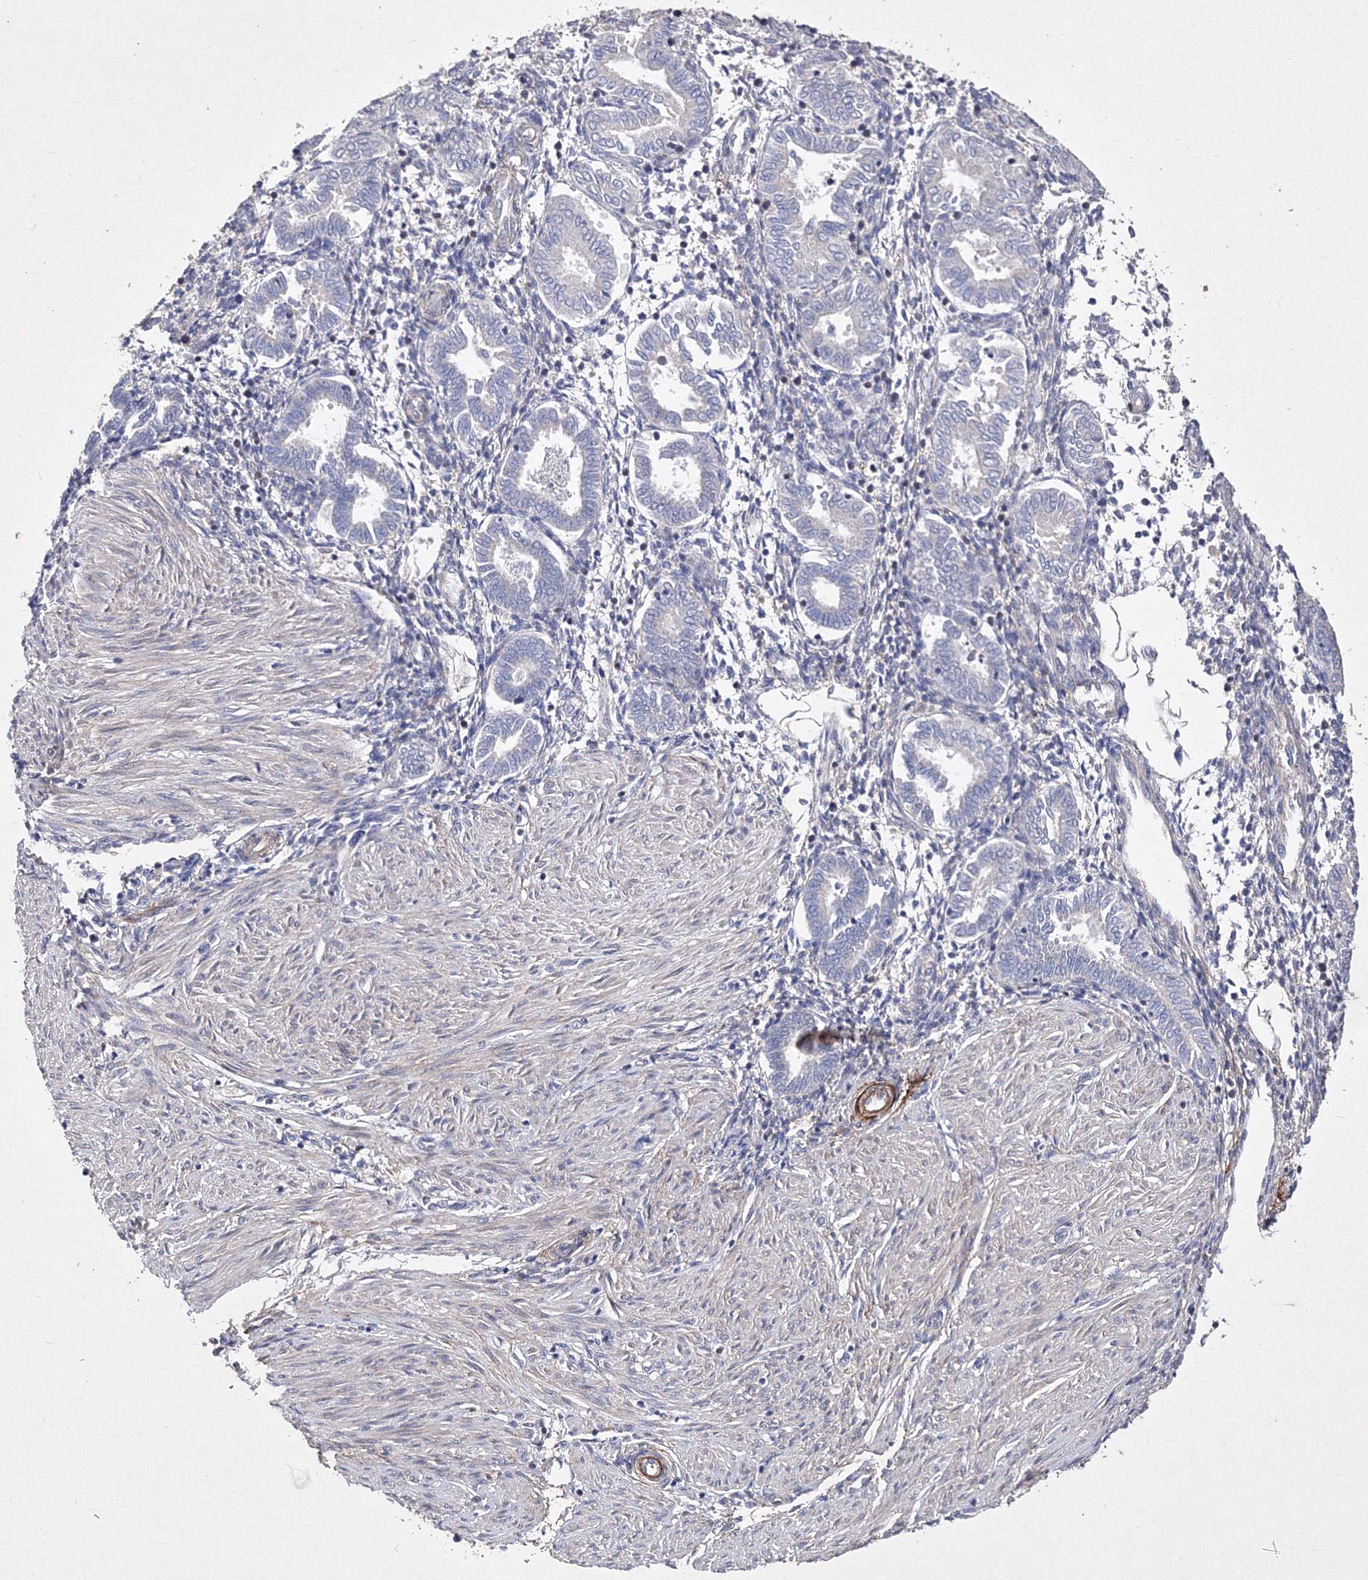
{"staining": {"intensity": "negative", "quantity": "none", "location": "none"}, "tissue": "endometrium", "cell_type": "Cells in endometrial stroma", "image_type": "normal", "snomed": [{"axis": "morphology", "description": "Normal tissue, NOS"}, {"axis": "topography", "description": "Endometrium"}], "caption": "The micrograph demonstrates no significant expression in cells in endometrial stroma of endometrium.", "gene": "SNX18", "patient": {"sex": "female", "age": 53}}